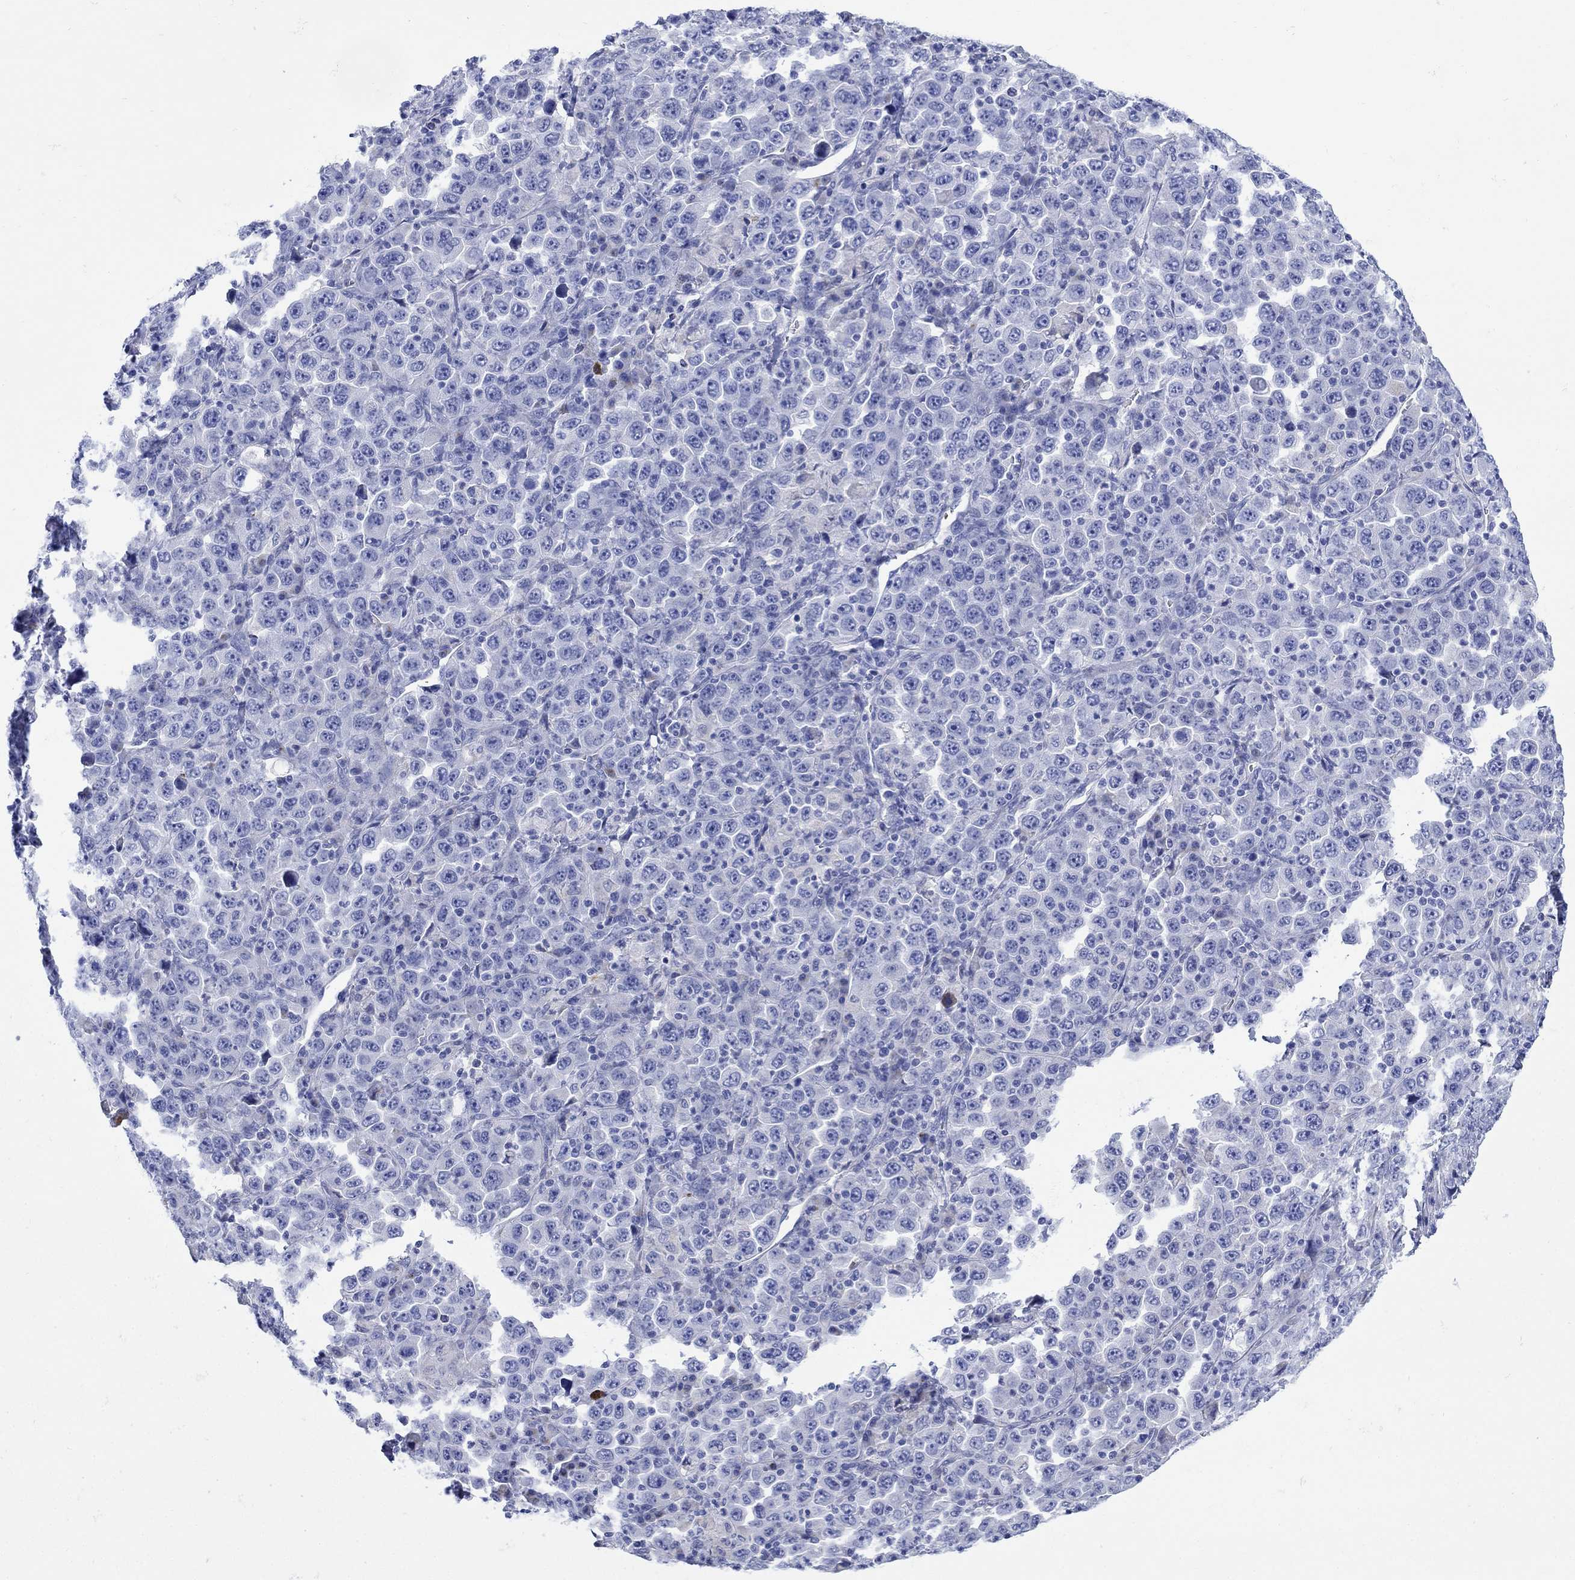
{"staining": {"intensity": "weak", "quantity": "<25%", "location": "cytoplasmic/membranous"}, "tissue": "stomach cancer", "cell_type": "Tumor cells", "image_type": "cancer", "snomed": [{"axis": "morphology", "description": "Normal tissue, NOS"}, {"axis": "morphology", "description": "Adenocarcinoma, NOS"}, {"axis": "topography", "description": "Stomach, upper"}, {"axis": "topography", "description": "Stomach"}], "caption": "There is no significant positivity in tumor cells of stomach cancer.", "gene": "ANKMY1", "patient": {"sex": "male", "age": 59}}